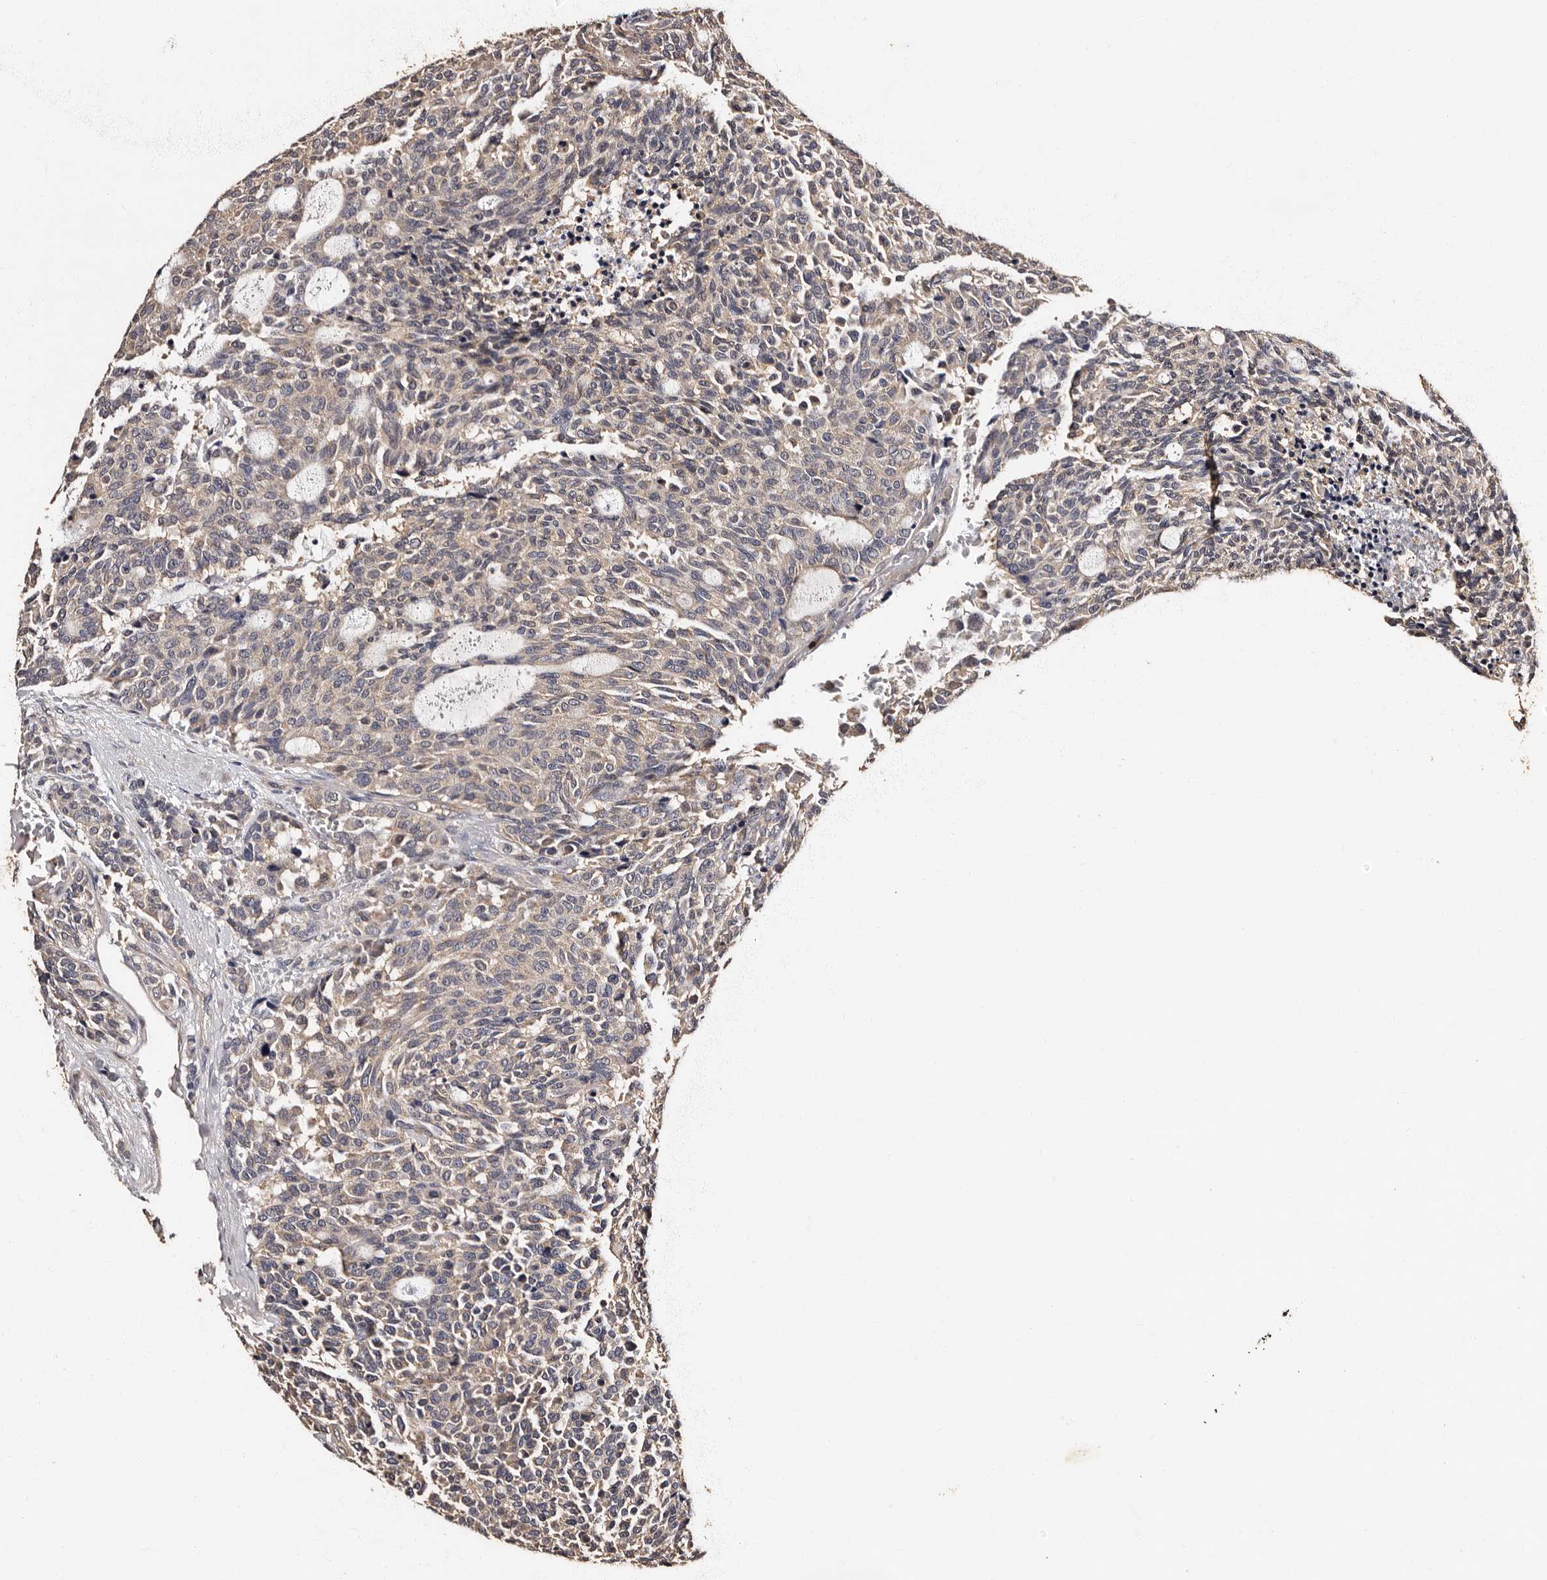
{"staining": {"intensity": "negative", "quantity": "none", "location": "none"}, "tissue": "carcinoid", "cell_type": "Tumor cells", "image_type": "cancer", "snomed": [{"axis": "morphology", "description": "Carcinoid, malignant, NOS"}, {"axis": "topography", "description": "Pancreas"}], "caption": "This is an IHC histopathology image of carcinoid. There is no staining in tumor cells.", "gene": "ADCK5", "patient": {"sex": "female", "age": 54}}